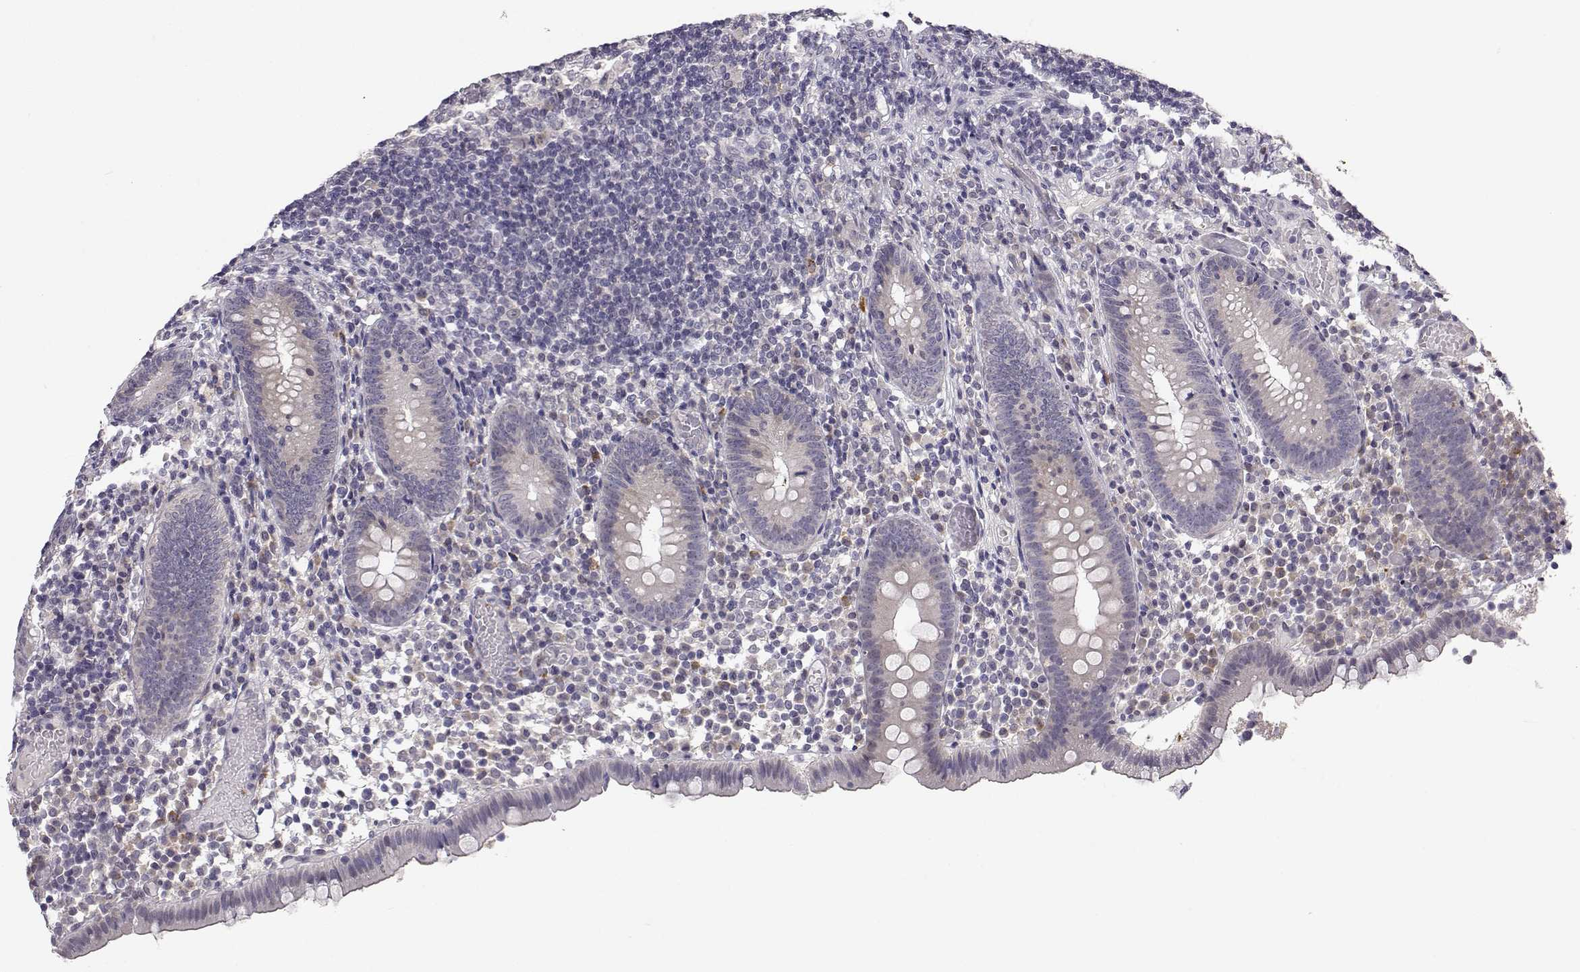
{"staining": {"intensity": "negative", "quantity": "none", "location": "none"}, "tissue": "appendix", "cell_type": "Glandular cells", "image_type": "normal", "snomed": [{"axis": "morphology", "description": "Normal tissue, NOS"}, {"axis": "topography", "description": "Appendix"}], "caption": "Photomicrograph shows no significant protein expression in glandular cells of unremarkable appendix.", "gene": "SLC6A3", "patient": {"sex": "female", "age": 32}}